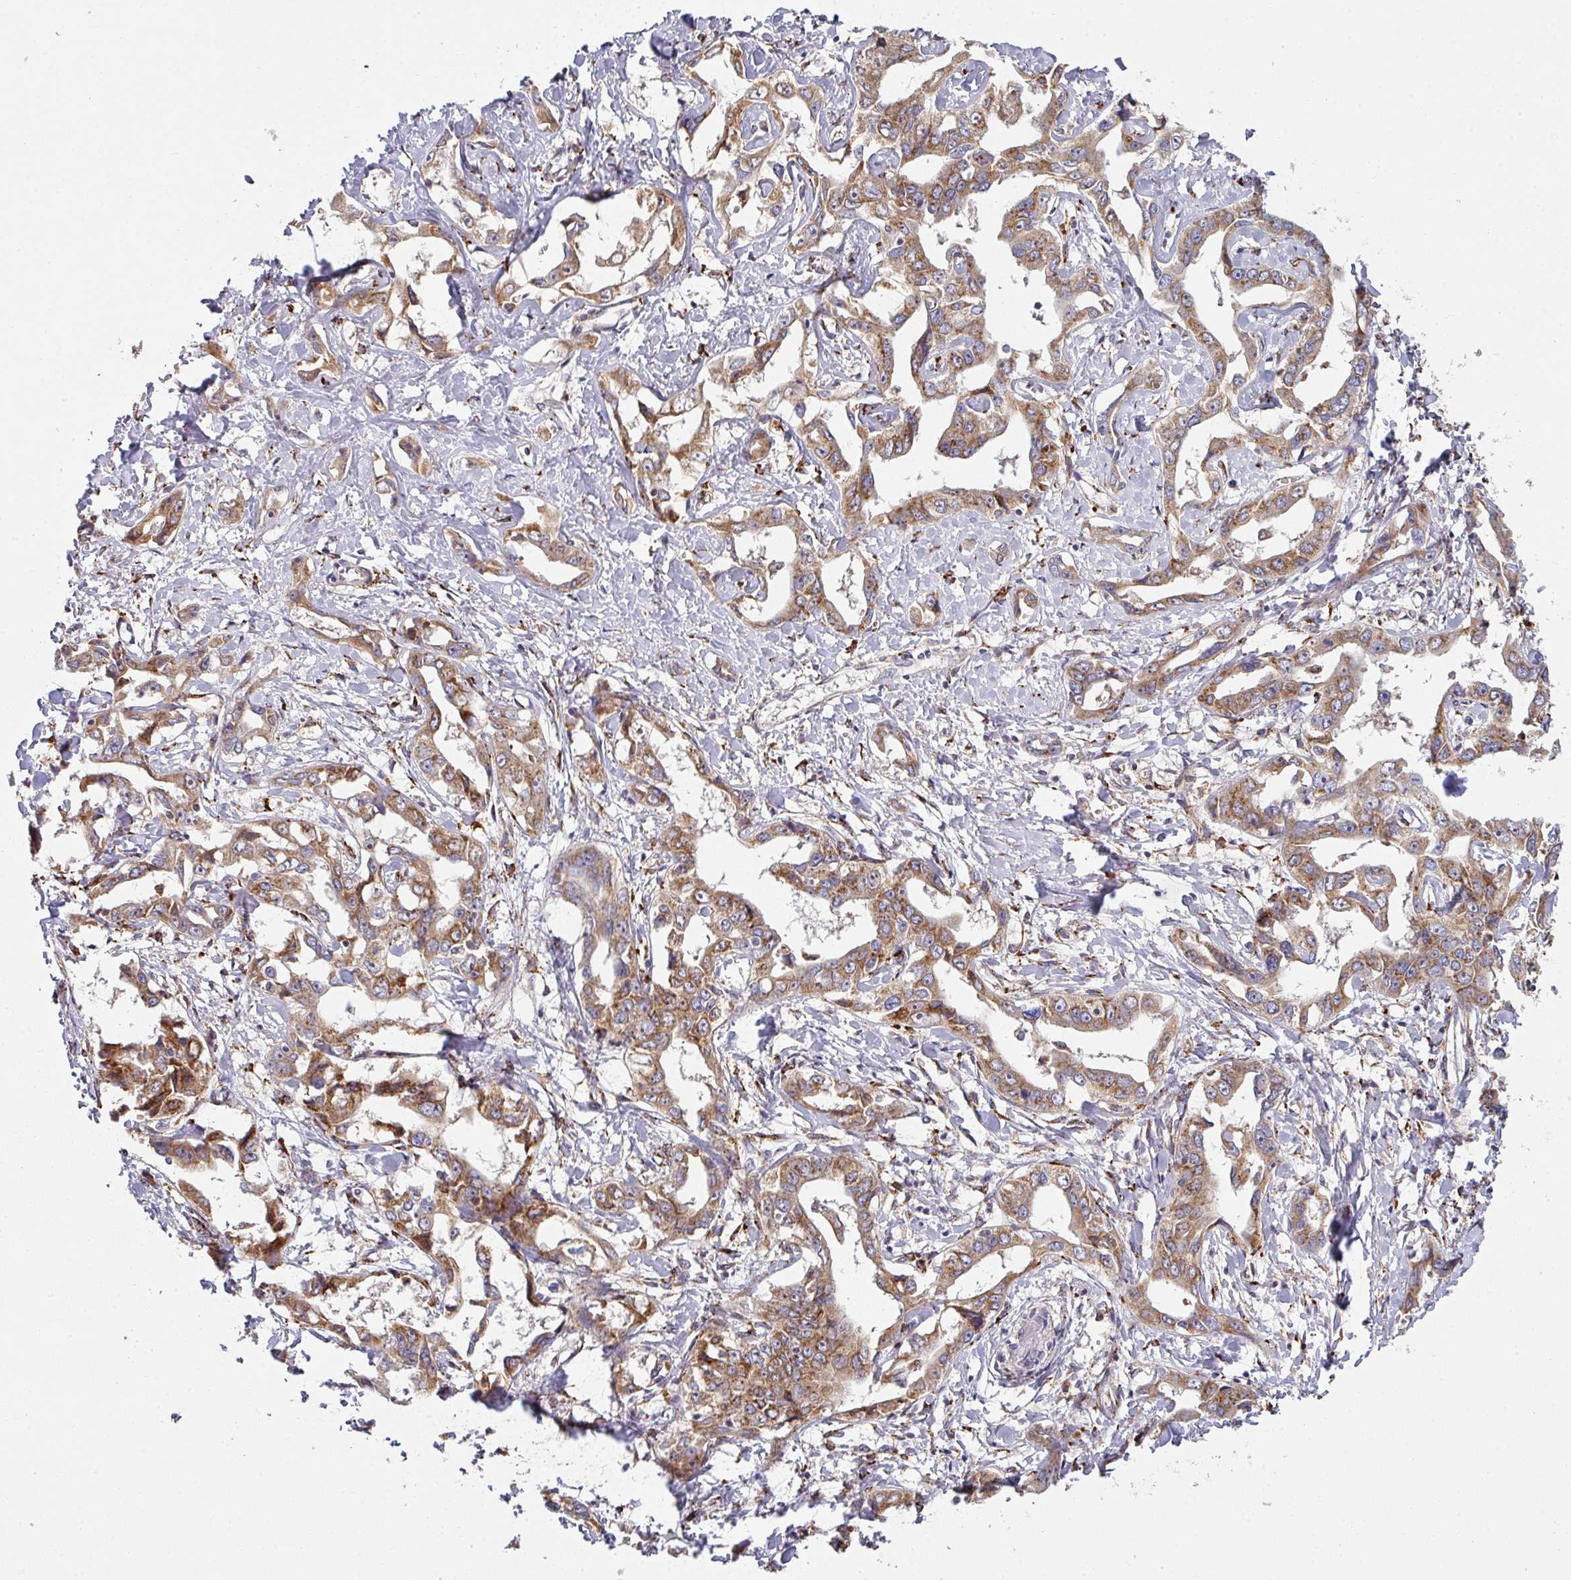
{"staining": {"intensity": "moderate", "quantity": ">75%", "location": "cytoplasmic/membranous"}, "tissue": "liver cancer", "cell_type": "Tumor cells", "image_type": "cancer", "snomed": [{"axis": "morphology", "description": "Cholangiocarcinoma"}, {"axis": "topography", "description": "Liver"}], "caption": "Tumor cells show medium levels of moderate cytoplasmic/membranous positivity in about >75% of cells in human cholangiocarcinoma (liver). (brown staining indicates protein expression, while blue staining denotes nuclei).", "gene": "ZNF268", "patient": {"sex": "male", "age": 59}}